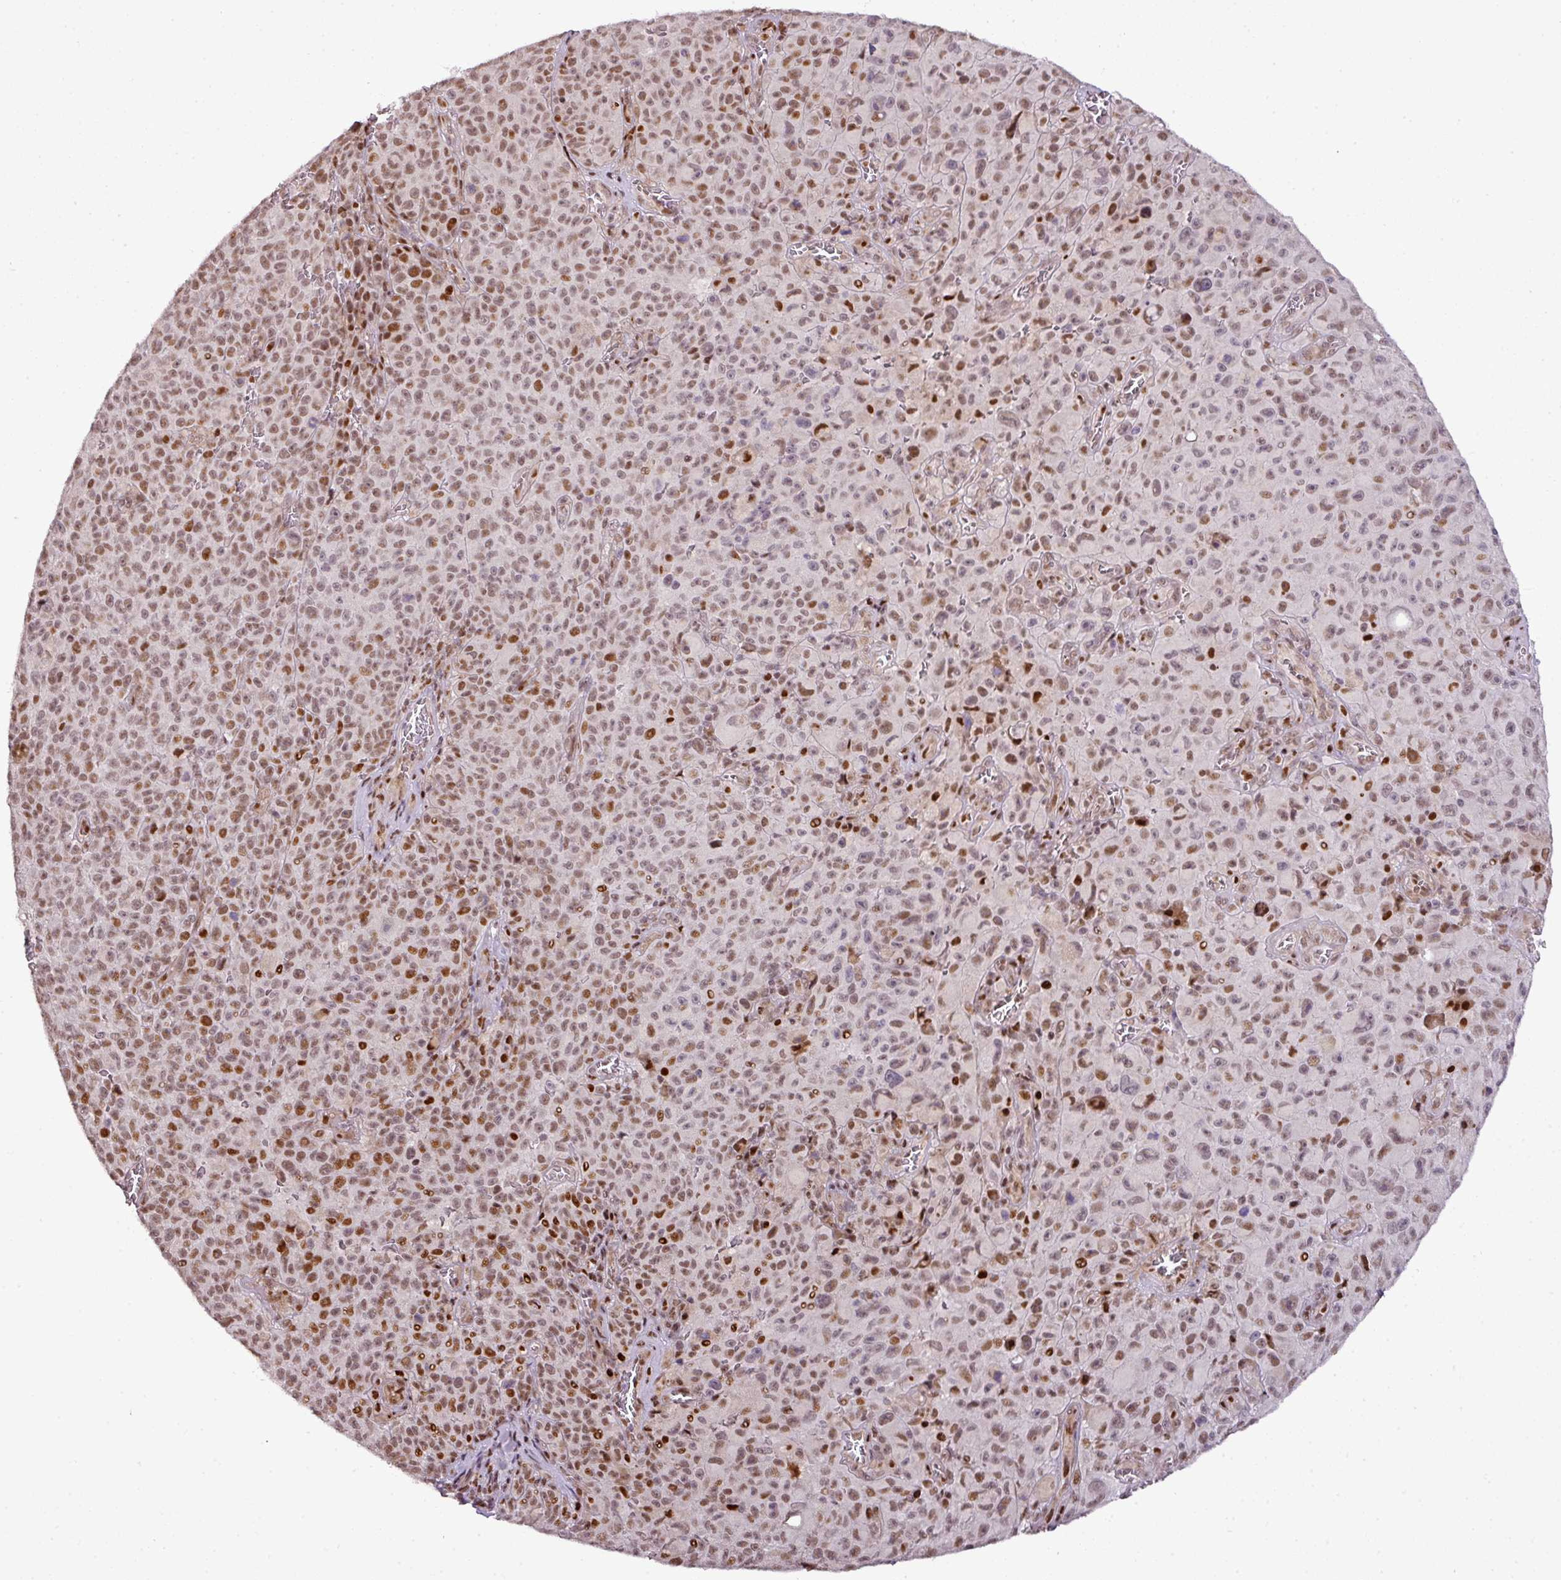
{"staining": {"intensity": "moderate", "quantity": ">75%", "location": "nuclear"}, "tissue": "melanoma", "cell_type": "Tumor cells", "image_type": "cancer", "snomed": [{"axis": "morphology", "description": "Malignant melanoma, NOS"}, {"axis": "topography", "description": "Skin"}], "caption": "Human melanoma stained with a brown dye shows moderate nuclear positive staining in about >75% of tumor cells.", "gene": "MYSM1", "patient": {"sex": "female", "age": 82}}